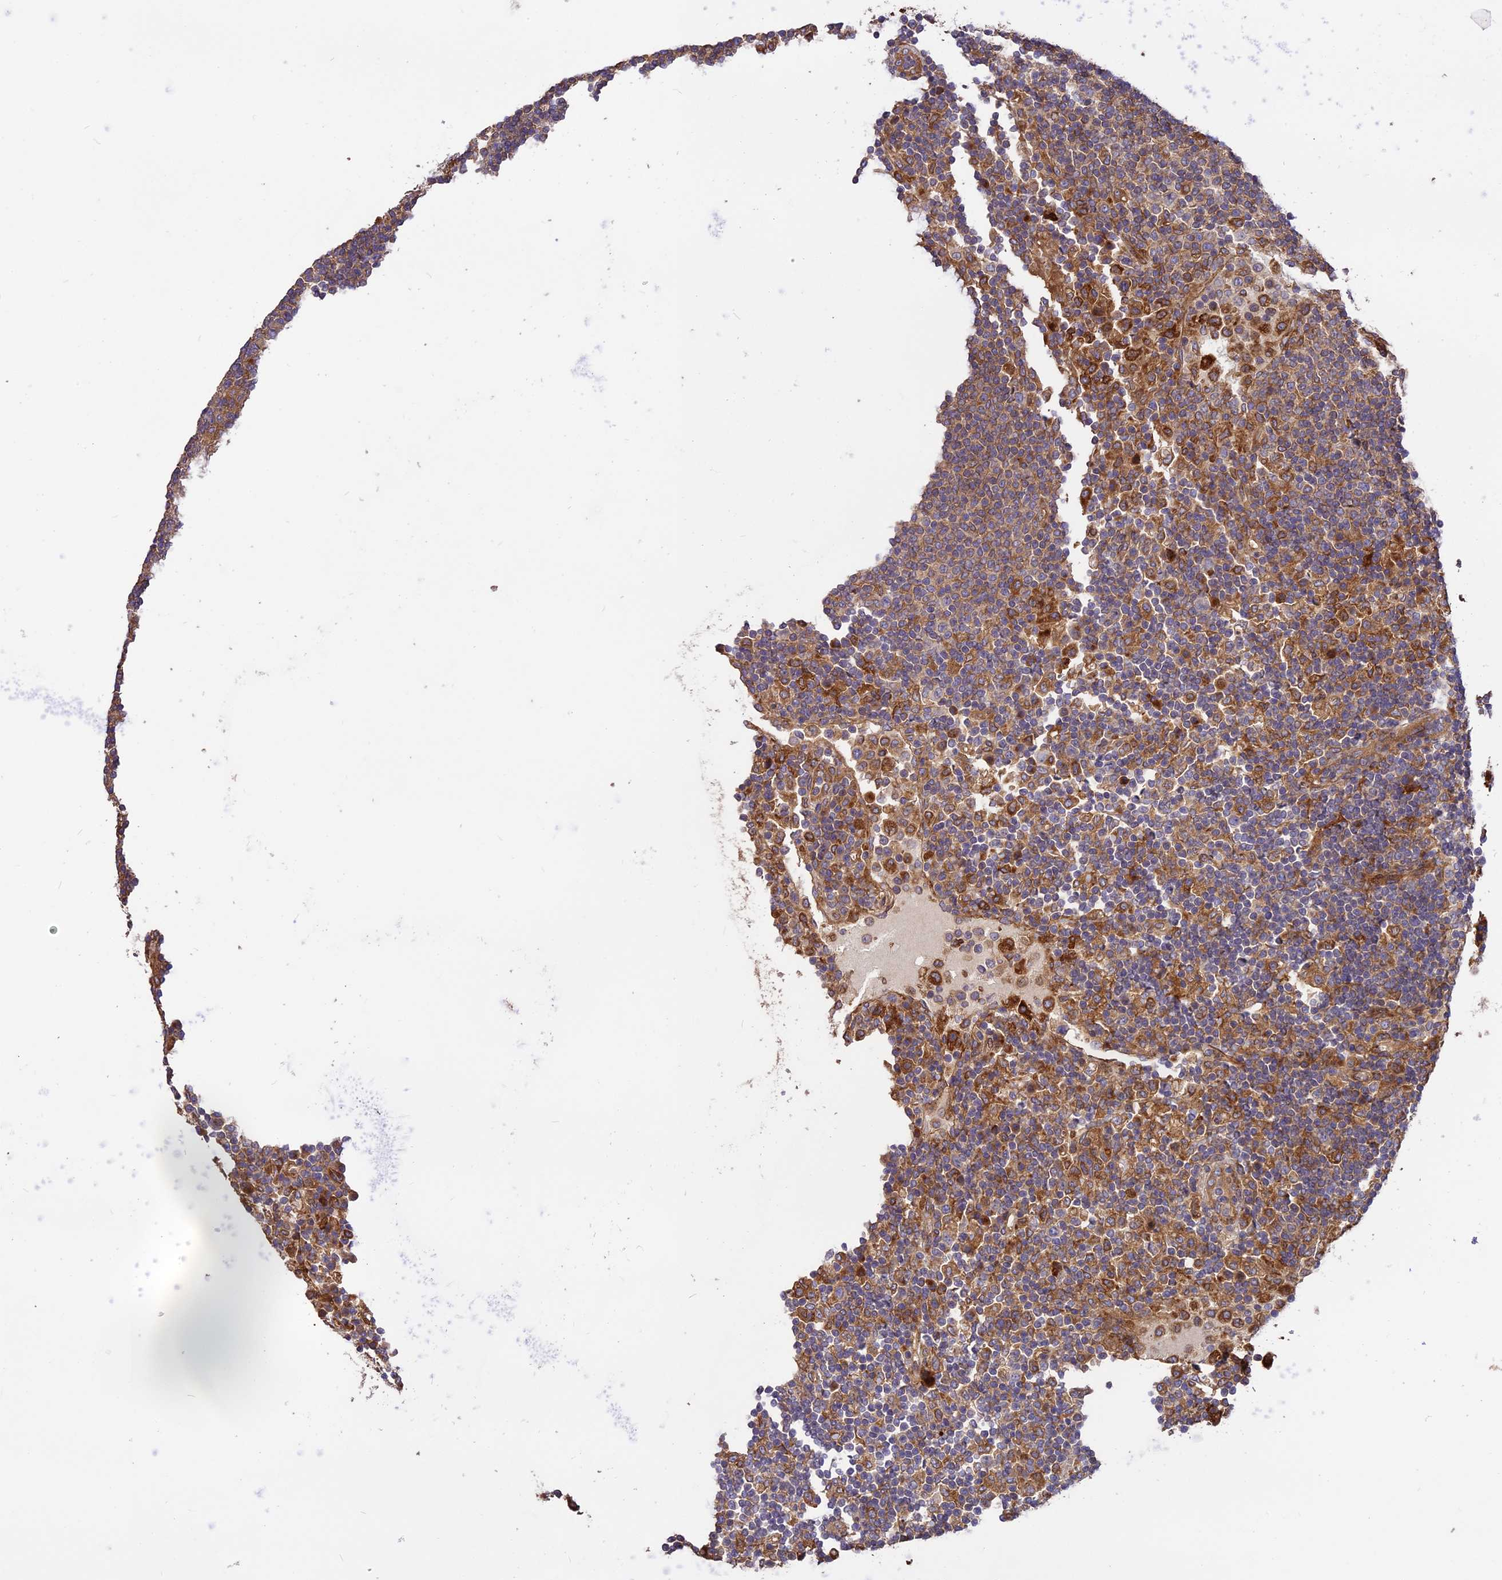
{"staining": {"intensity": "strong", "quantity": "25%-75%", "location": "cytoplasmic/membranous"}, "tissue": "lymph node", "cell_type": "Non-germinal center cells", "image_type": "normal", "snomed": [{"axis": "morphology", "description": "Normal tissue, NOS"}, {"axis": "topography", "description": "Lymph node"}], "caption": "A micrograph of lymph node stained for a protein exhibits strong cytoplasmic/membranous brown staining in non-germinal center cells. (Brightfield microscopy of DAB IHC at high magnification).", "gene": "ROCK1", "patient": {"sex": "female", "age": 53}}